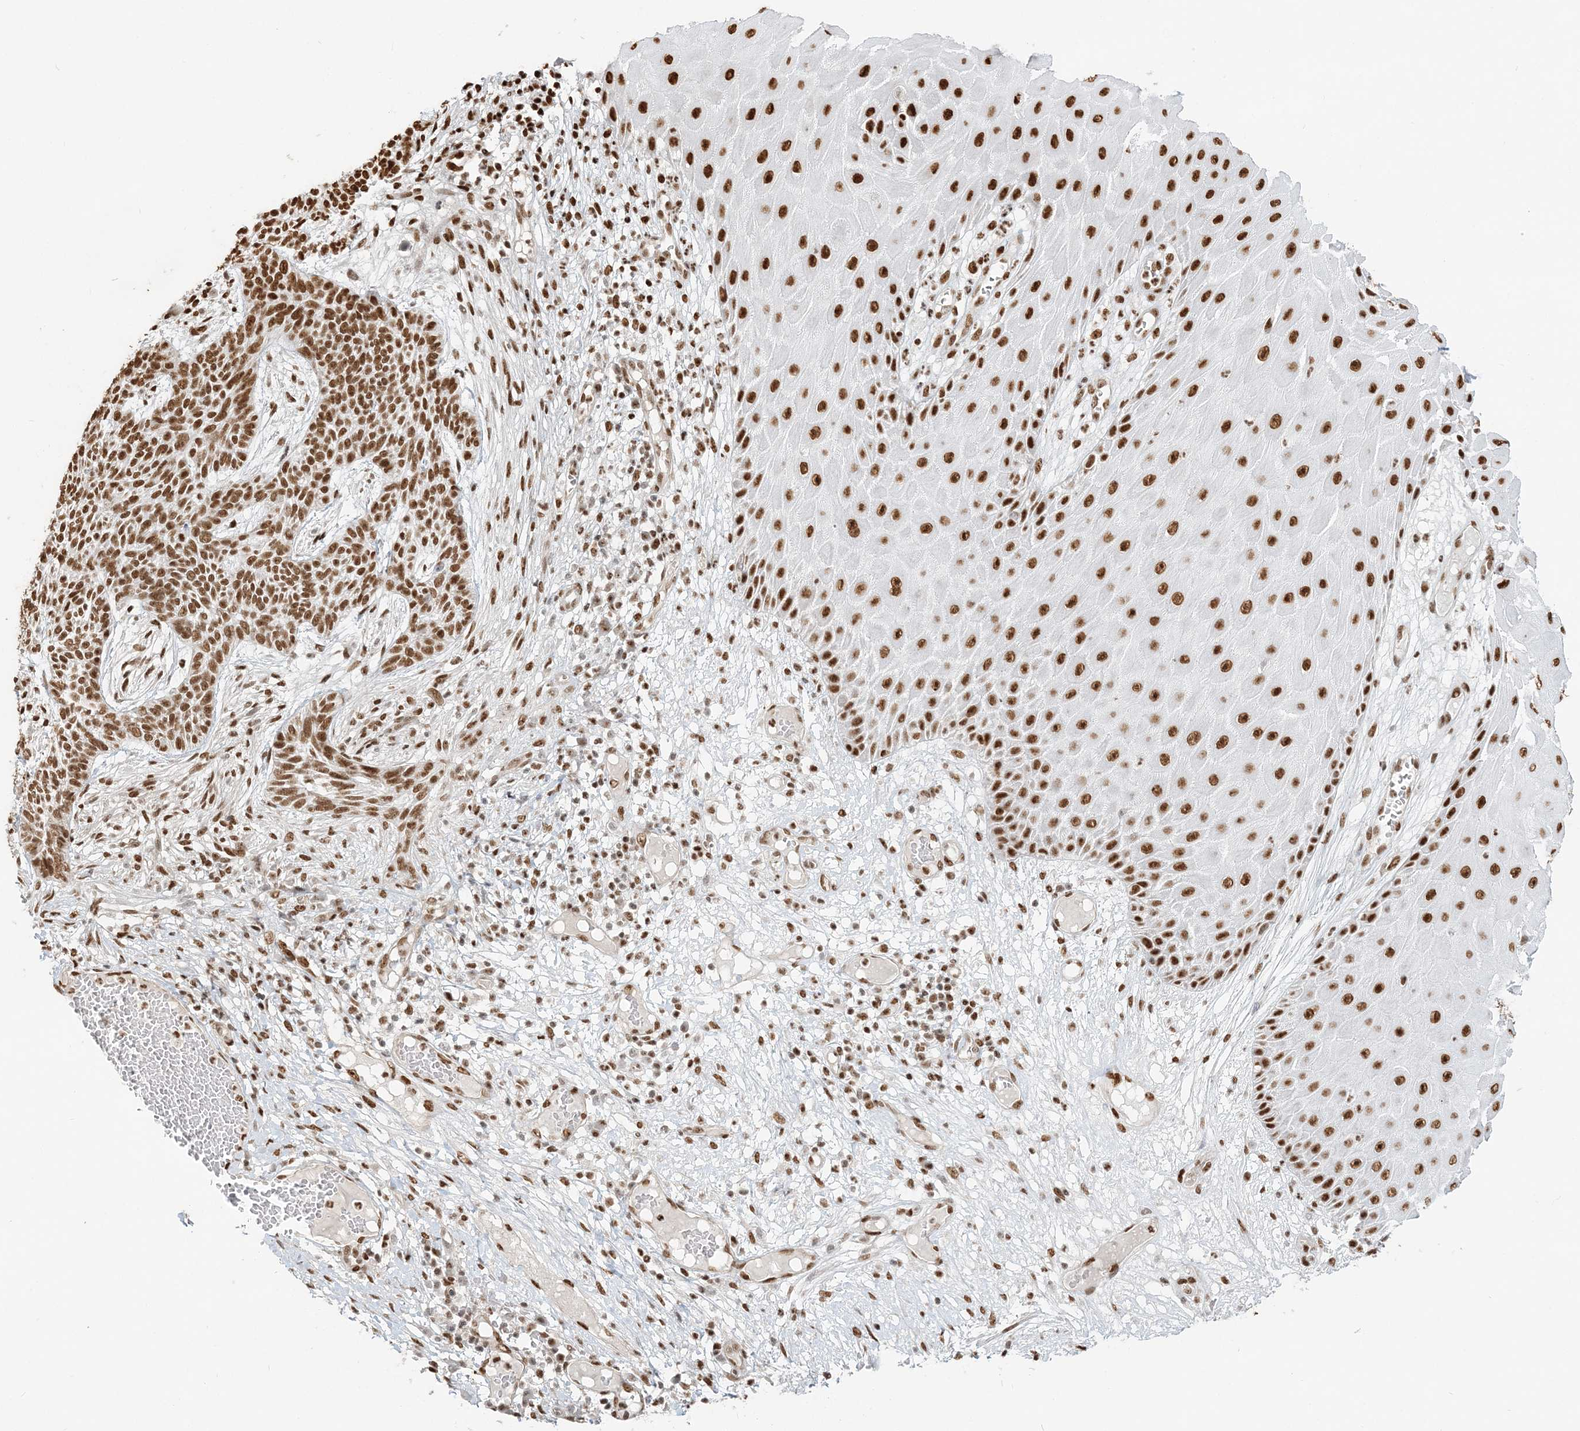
{"staining": {"intensity": "strong", "quantity": ">75%", "location": "nuclear"}, "tissue": "skin cancer", "cell_type": "Tumor cells", "image_type": "cancer", "snomed": [{"axis": "morphology", "description": "Normal tissue, NOS"}, {"axis": "morphology", "description": "Basal cell carcinoma"}, {"axis": "topography", "description": "Skin"}], "caption": "Human skin cancer stained with a brown dye displays strong nuclear positive expression in about >75% of tumor cells.", "gene": "SUMO2", "patient": {"sex": "male", "age": 64}}